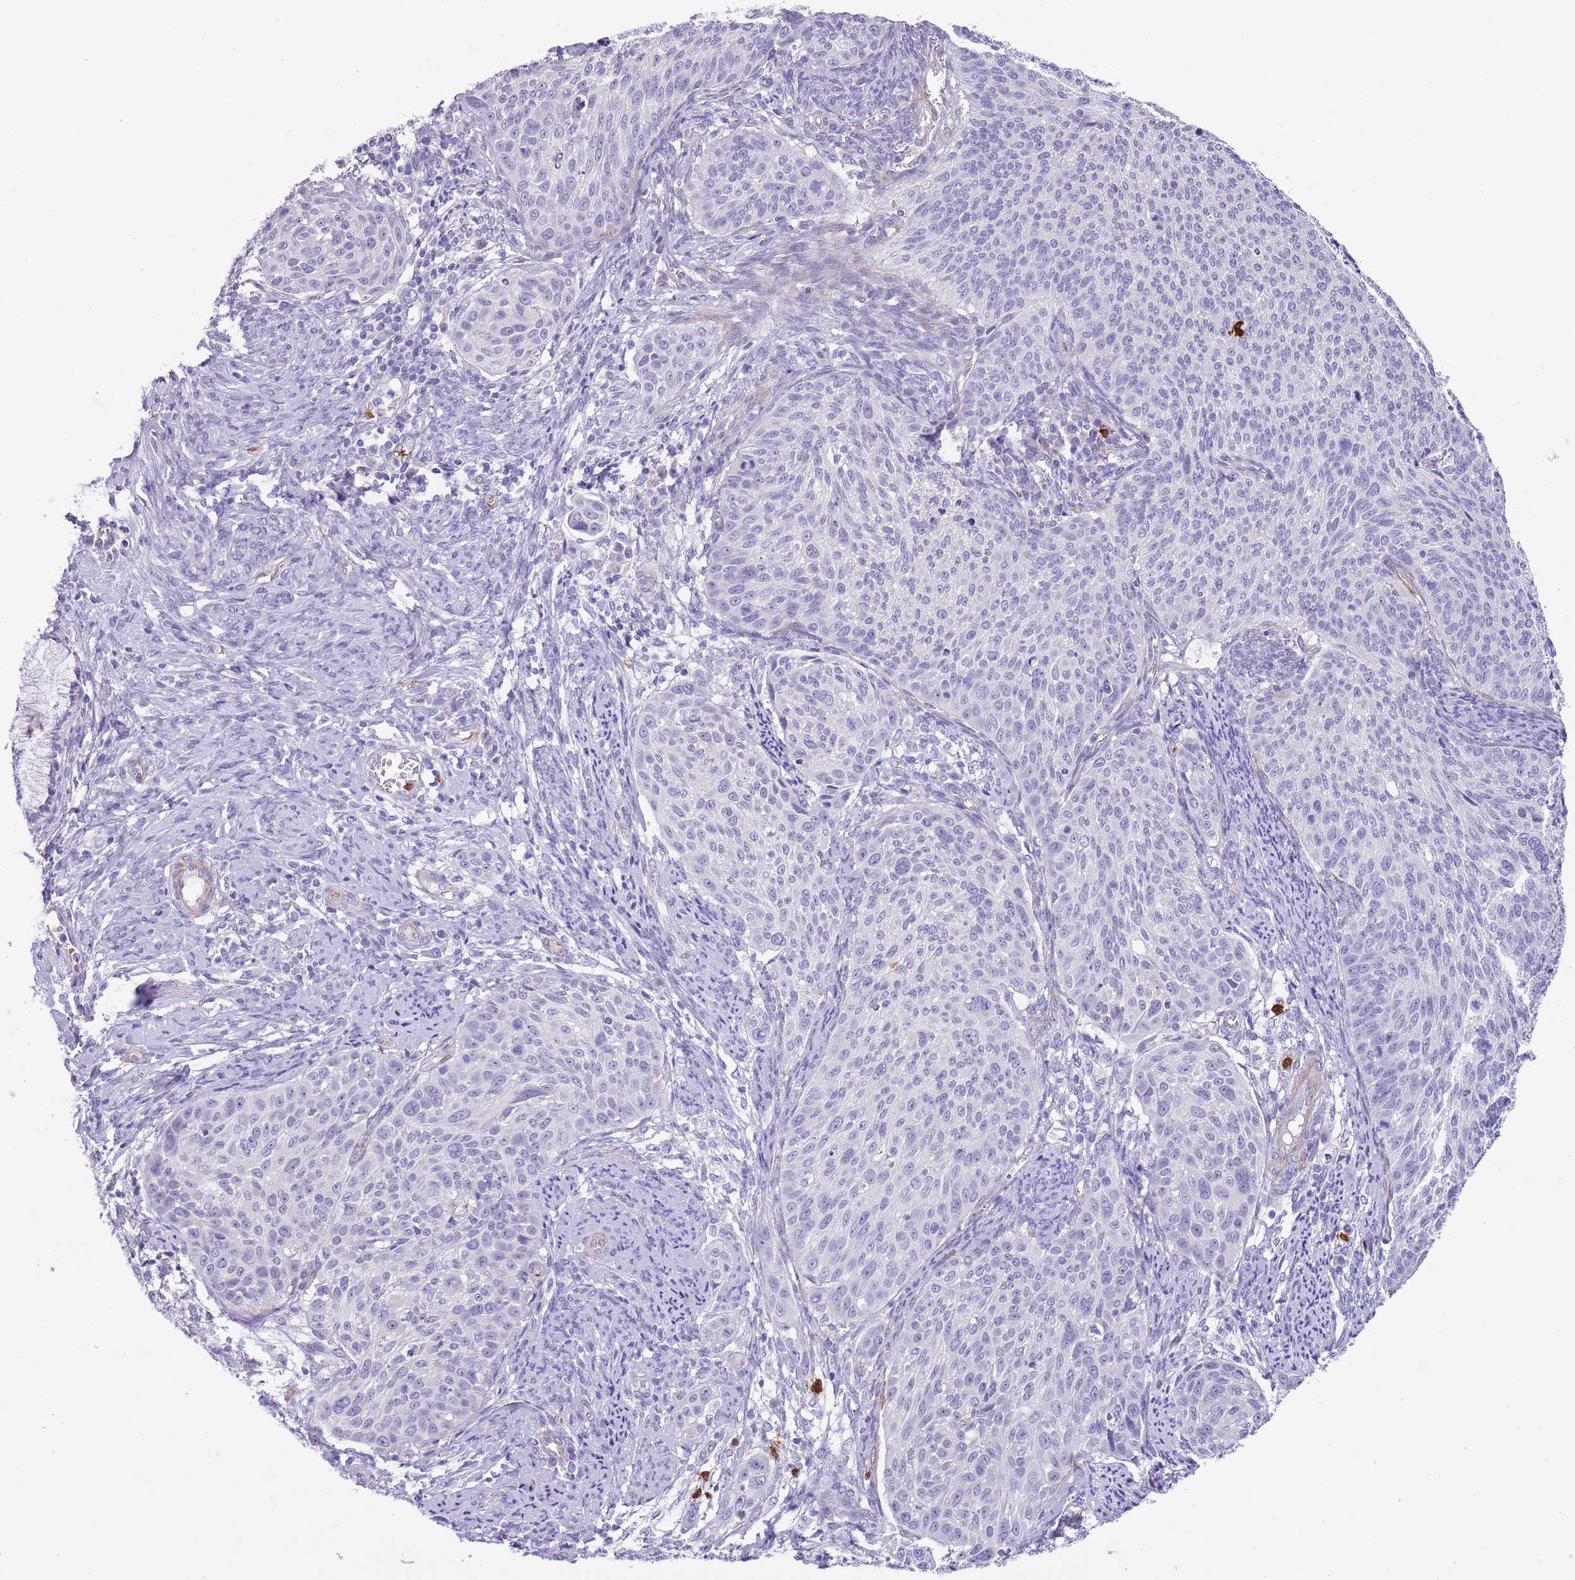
{"staining": {"intensity": "negative", "quantity": "none", "location": "none"}, "tissue": "cervical cancer", "cell_type": "Tumor cells", "image_type": "cancer", "snomed": [{"axis": "morphology", "description": "Squamous cell carcinoma, NOS"}, {"axis": "topography", "description": "Cervix"}], "caption": "Cervical squamous cell carcinoma was stained to show a protein in brown. There is no significant staining in tumor cells.", "gene": "TSGA13", "patient": {"sex": "female", "age": 70}}